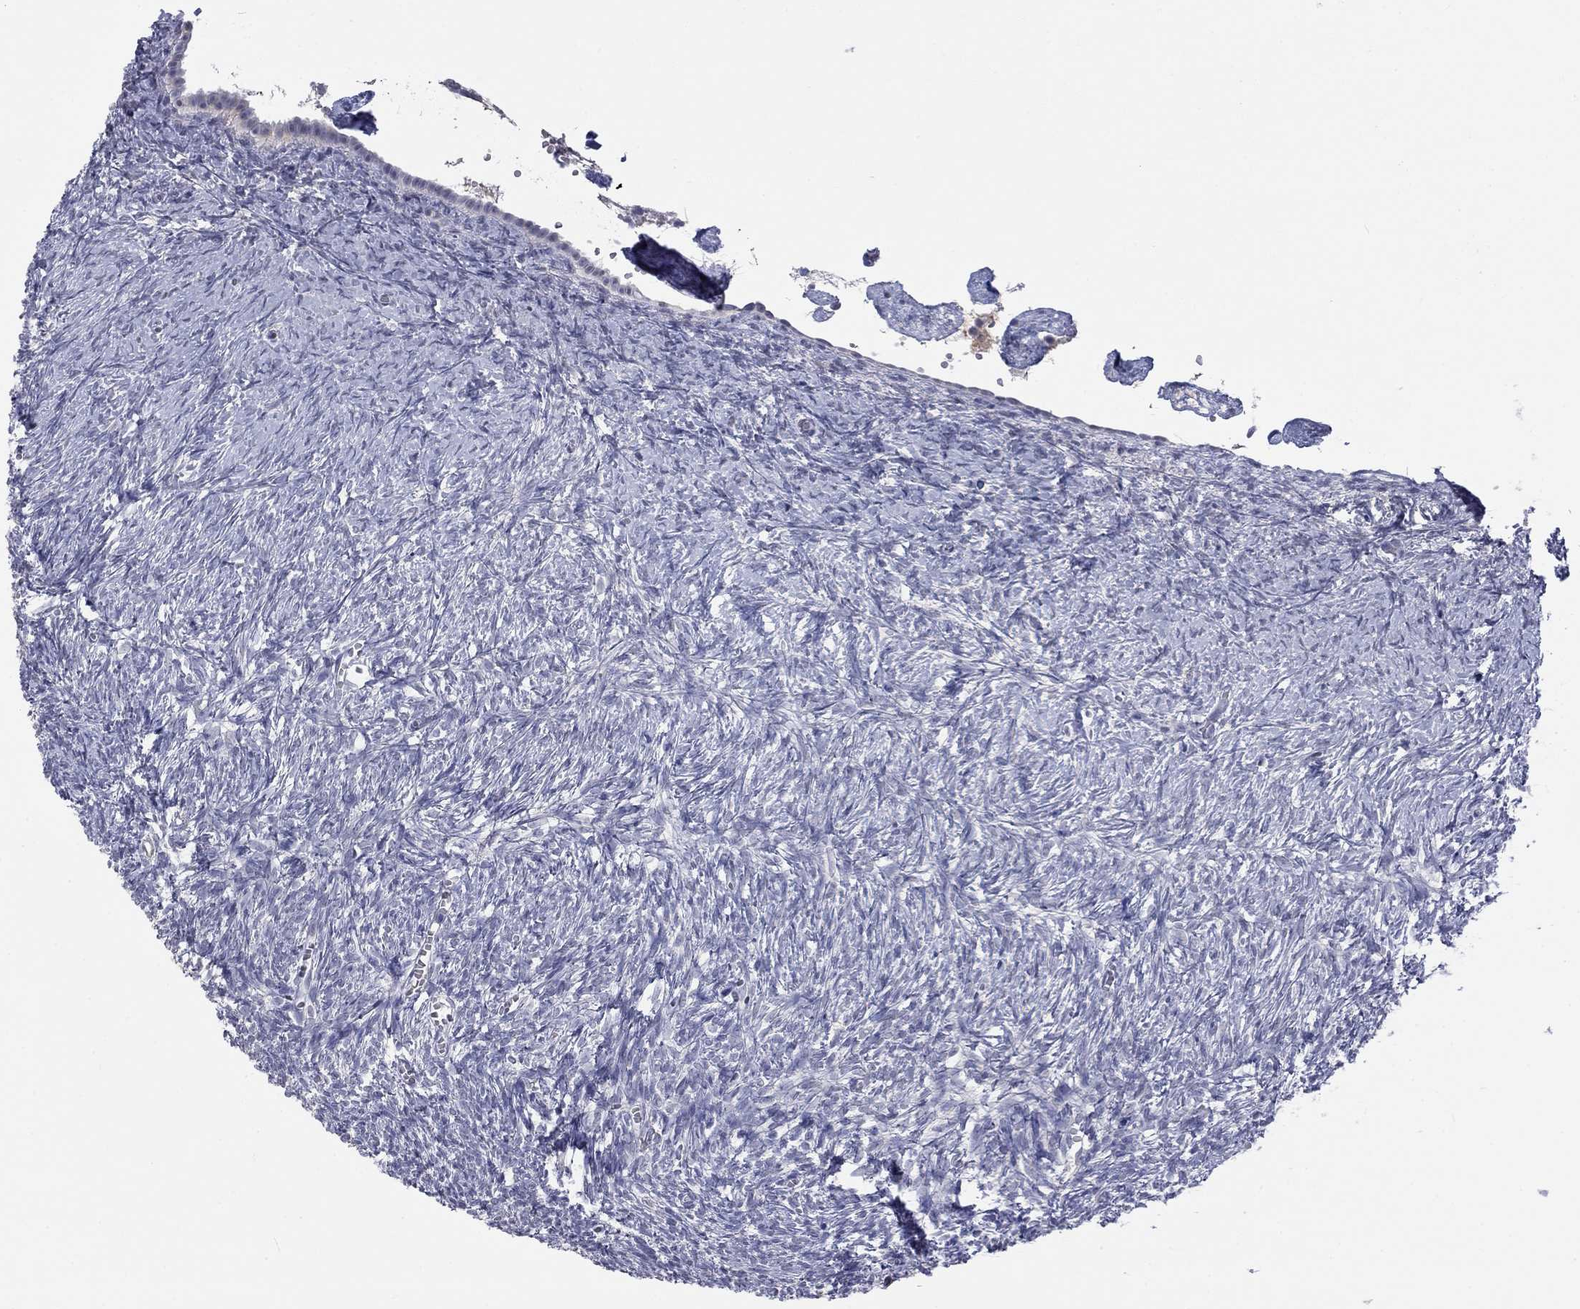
{"staining": {"intensity": "negative", "quantity": "none", "location": "none"}, "tissue": "ovary", "cell_type": "Follicle cells", "image_type": "normal", "snomed": [{"axis": "morphology", "description": "Normal tissue, NOS"}, {"axis": "topography", "description": "Ovary"}], "caption": "Protein analysis of benign ovary demonstrates no significant staining in follicle cells. (Immunohistochemistry (ihc), brightfield microscopy, high magnification).", "gene": "IP6K3", "patient": {"sex": "female", "age": 43}}